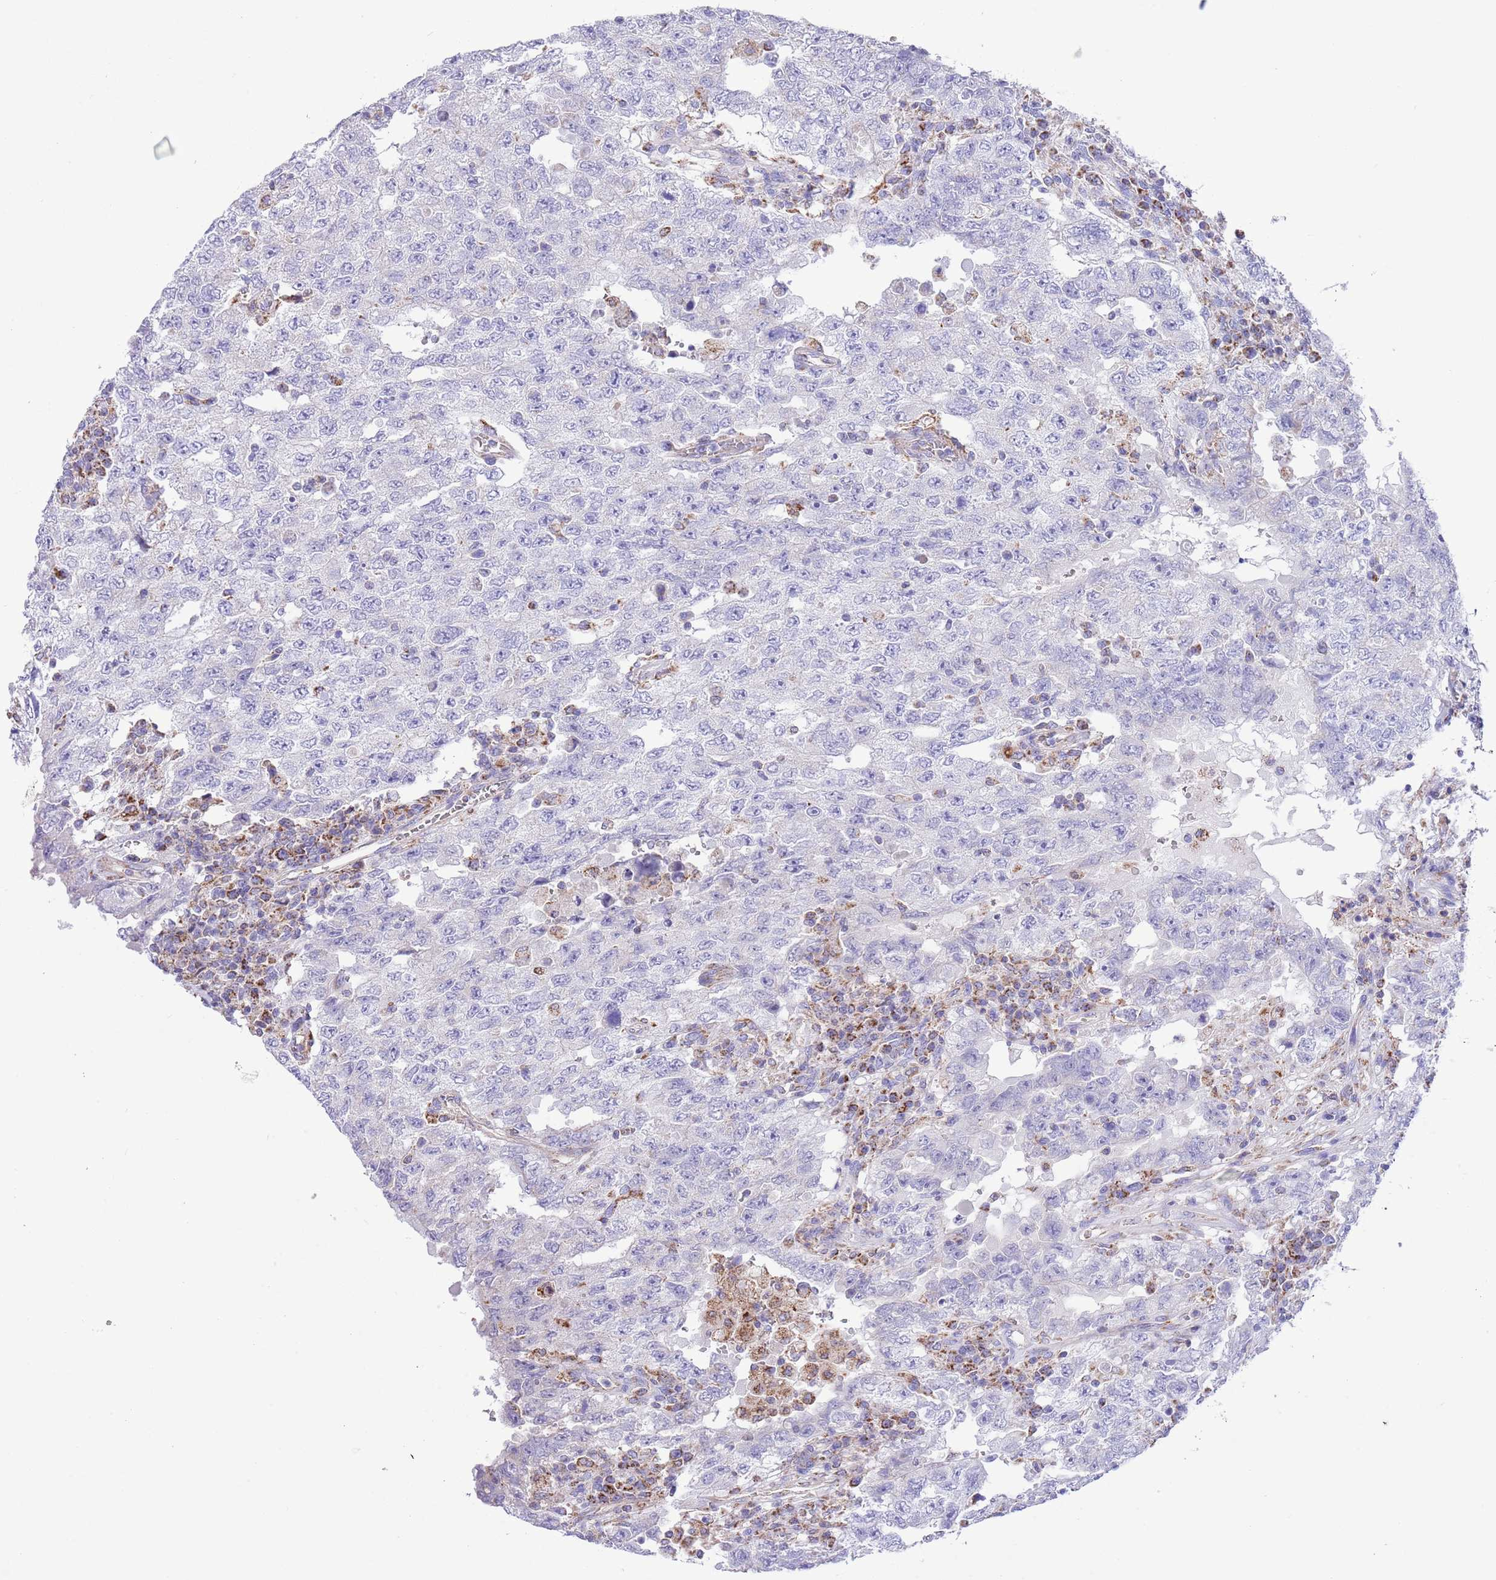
{"staining": {"intensity": "negative", "quantity": "none", "location": "none"}, "tissue": "testis cancer", "cell_type": "Tumor cells", "image_type": "cancer", "snomed": [{"axis": "morphology", "description": "Carcinoma, Embryonal, NOS"}, {"axis": "topography", "description": "Testis"}], "caption": "Embryonal carcinoma (testis) stained for a protein using IHC displays no positivity tumor cells.", "gene": "SS18L2", "patient": {"sex": "male", "age": 26}}